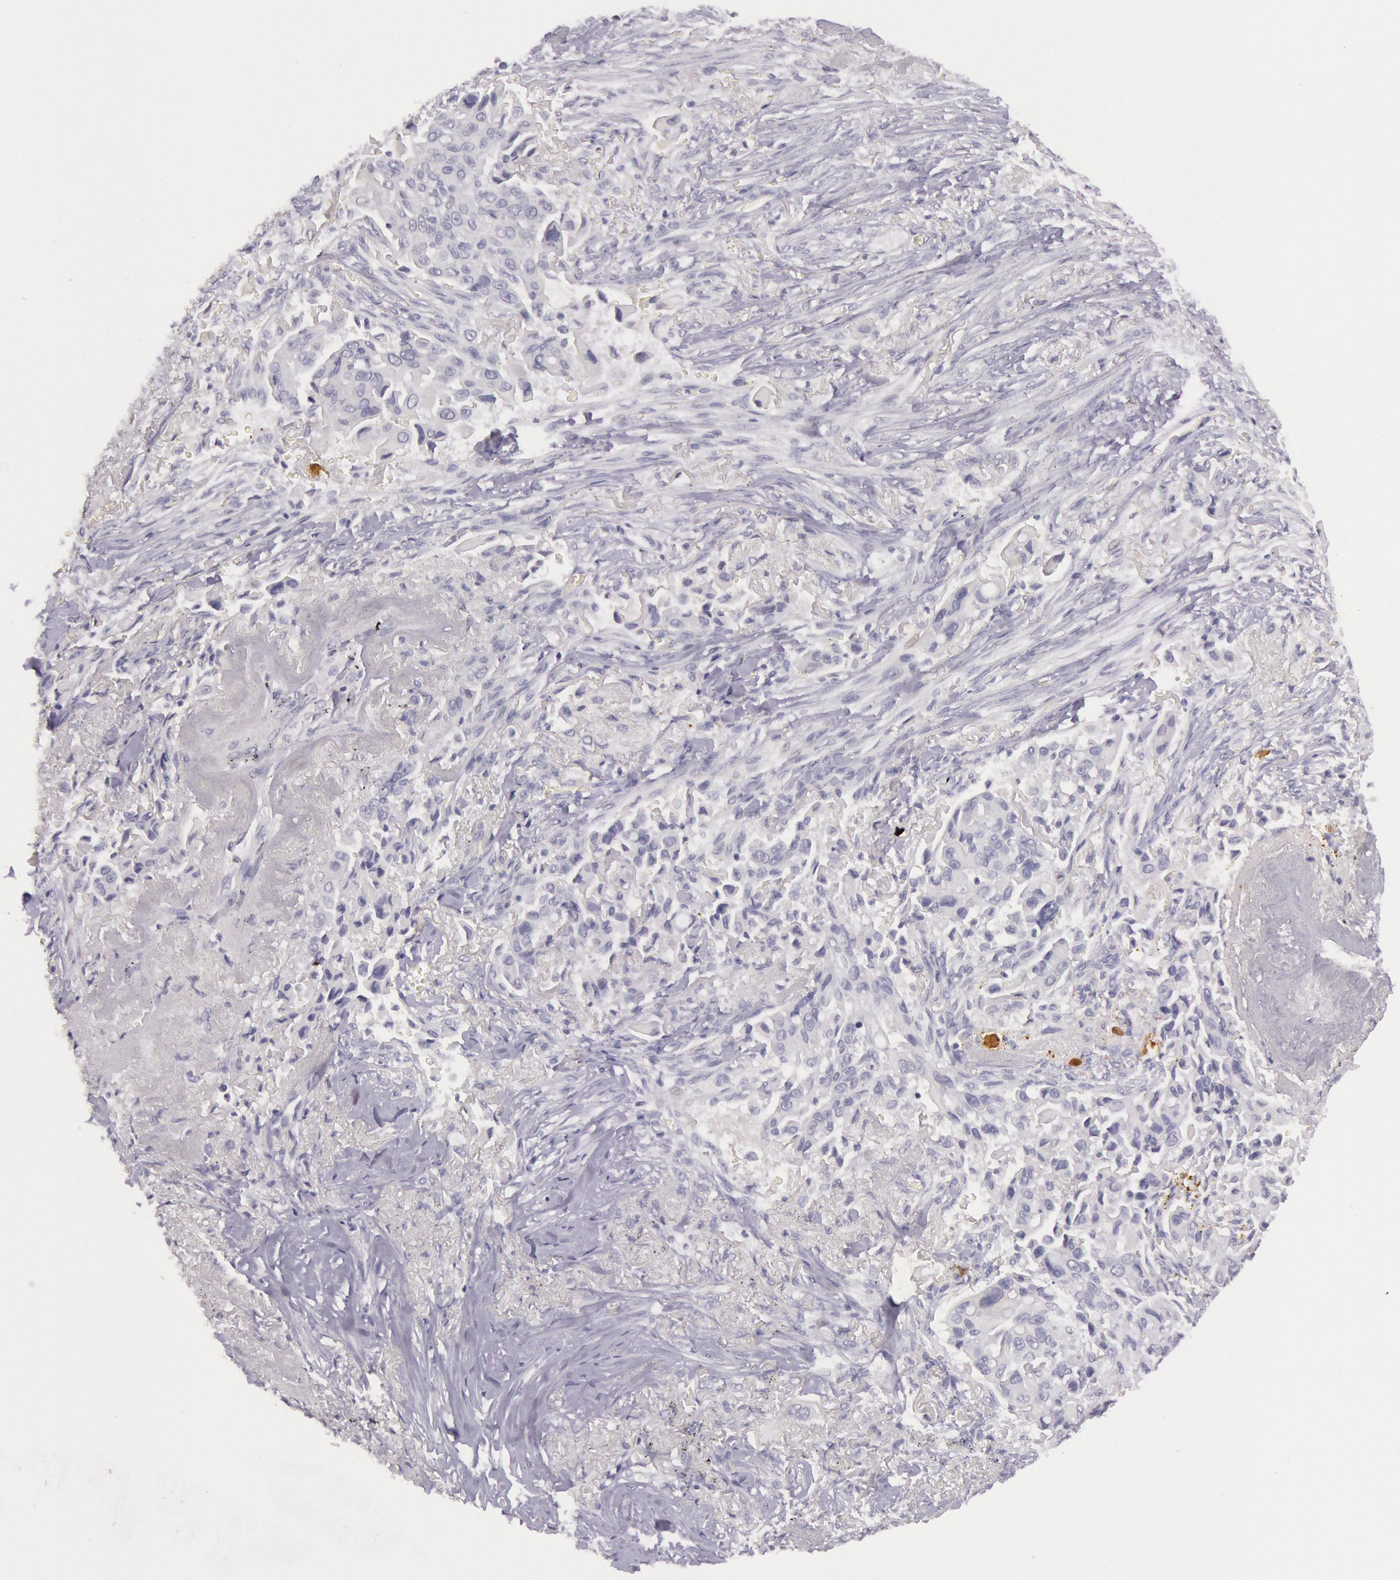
{"staining": {"intensity": "negative", "quantity": "none", "location": "none"}, "tissue": "lung cancer", "cell_type": "Tumor cells", "image_type": "cancer", "snomed": [{"axis": "morphology", "description": "Adenocarcinoma, NOS"}, {"axis": "topography", "description": "Lung"}], "caption": "The histopathology image displays no staining of tumor cells in lung cancer. Brightfield microscopy of IHC stained with DAB (brown) and hematoxylin (blue), captured at high magnification.", "gene": "CKB", "patient": {"sex": "male", "age": 68}}